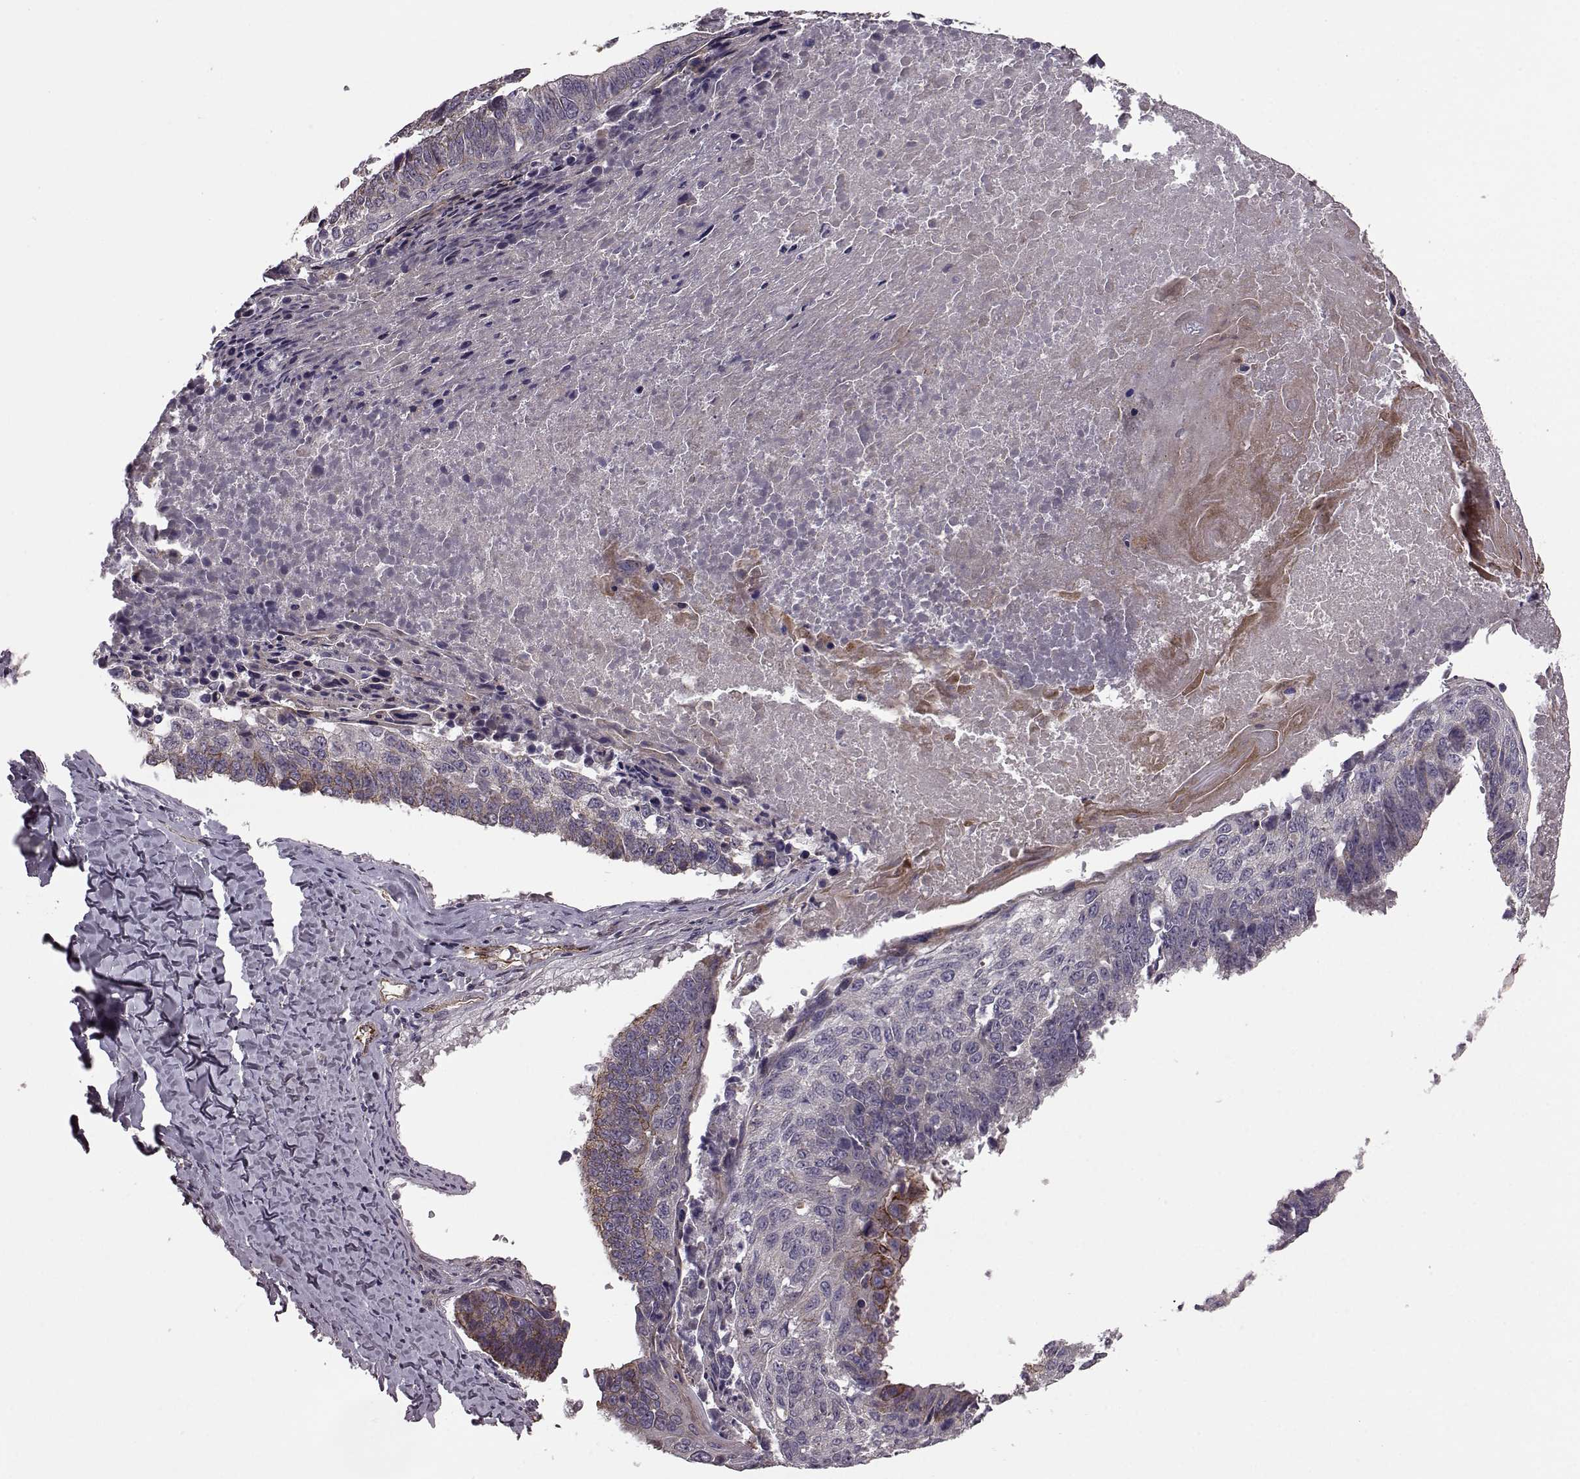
{"staining": {"intensity": "moderate", "quantity": "<25%", "location": "cytoplasmic/membranous"}, "tissue": "lung cancer", "cell_type": "Tumor cells", "image_type": "cancer", "snomed": [{"axis": "morphology", "description": "Squamous cell carcinoma, NOS"}, {"axis": "topography", "description": "Lung"}], "caption": "This micrograph reveals IHC staining of squamous cell carcinoma (lung), with low moderate cytoplasmic/membranous positivity in approximately <25% of tumor cells.", "gene": "SYNPO", "patient": {"sex": "male", "age": 73}}